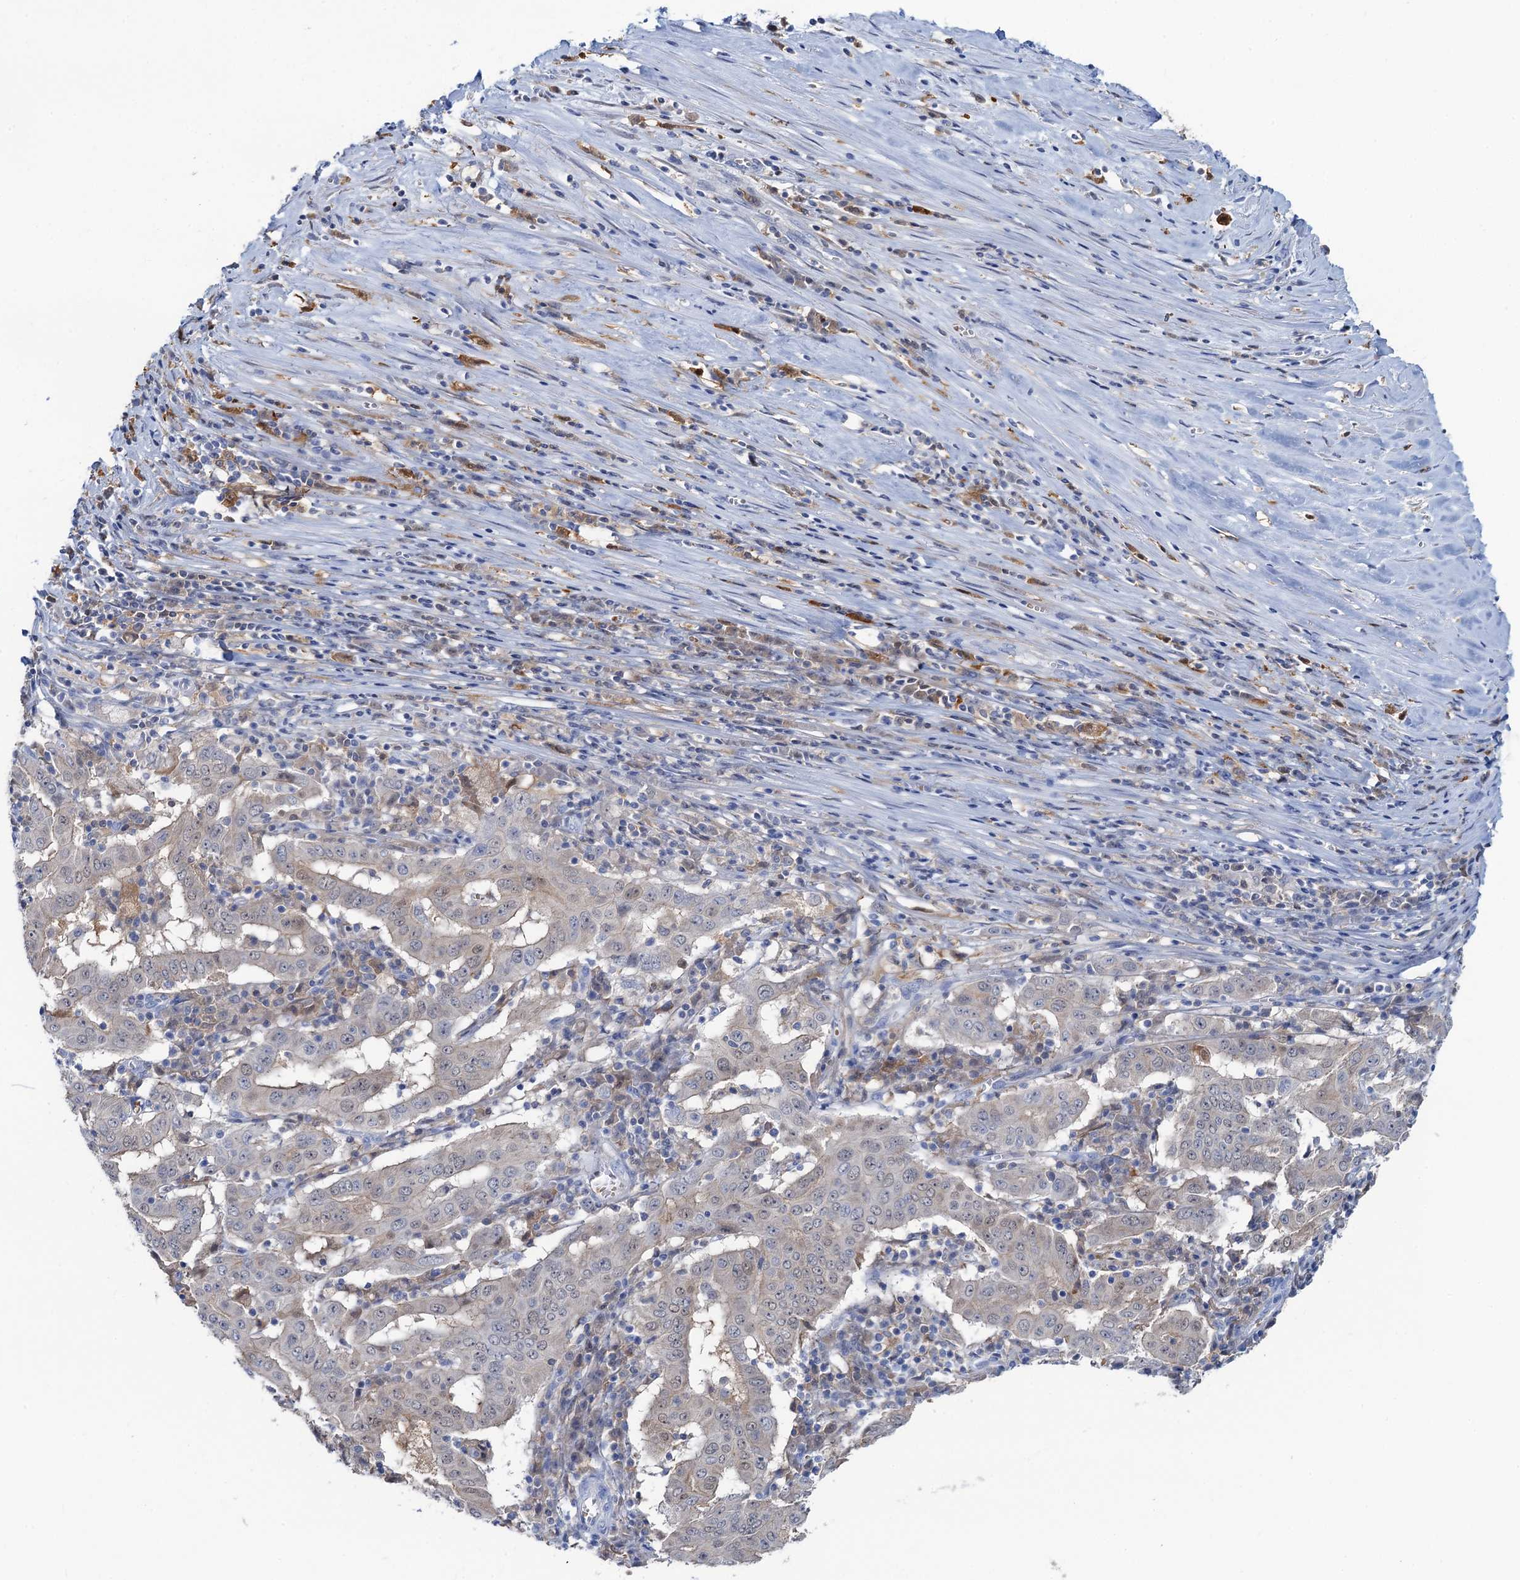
{"staining": {"intensity": "weak", "quantity": "<25%", "location": "cytoplasmic/membranous"}, "tissue": "pancreatic cancer", "cell_type": "Tumor cells", "image_type": "cancer", "snomed": [{"axis": "morphology", "description": "Adenocarcinoma, NOS"}, {"axis": "topography", "description": "Pancreas"}], "caption": "Tumor cells are negative for brown protein staining in pancreatic cancer. (DAB (3,3'-diaminobenzidine) immunohistochemistry, high magnification).", "gene": "FAH", "patient": {"sex": "male", "age": 63}}